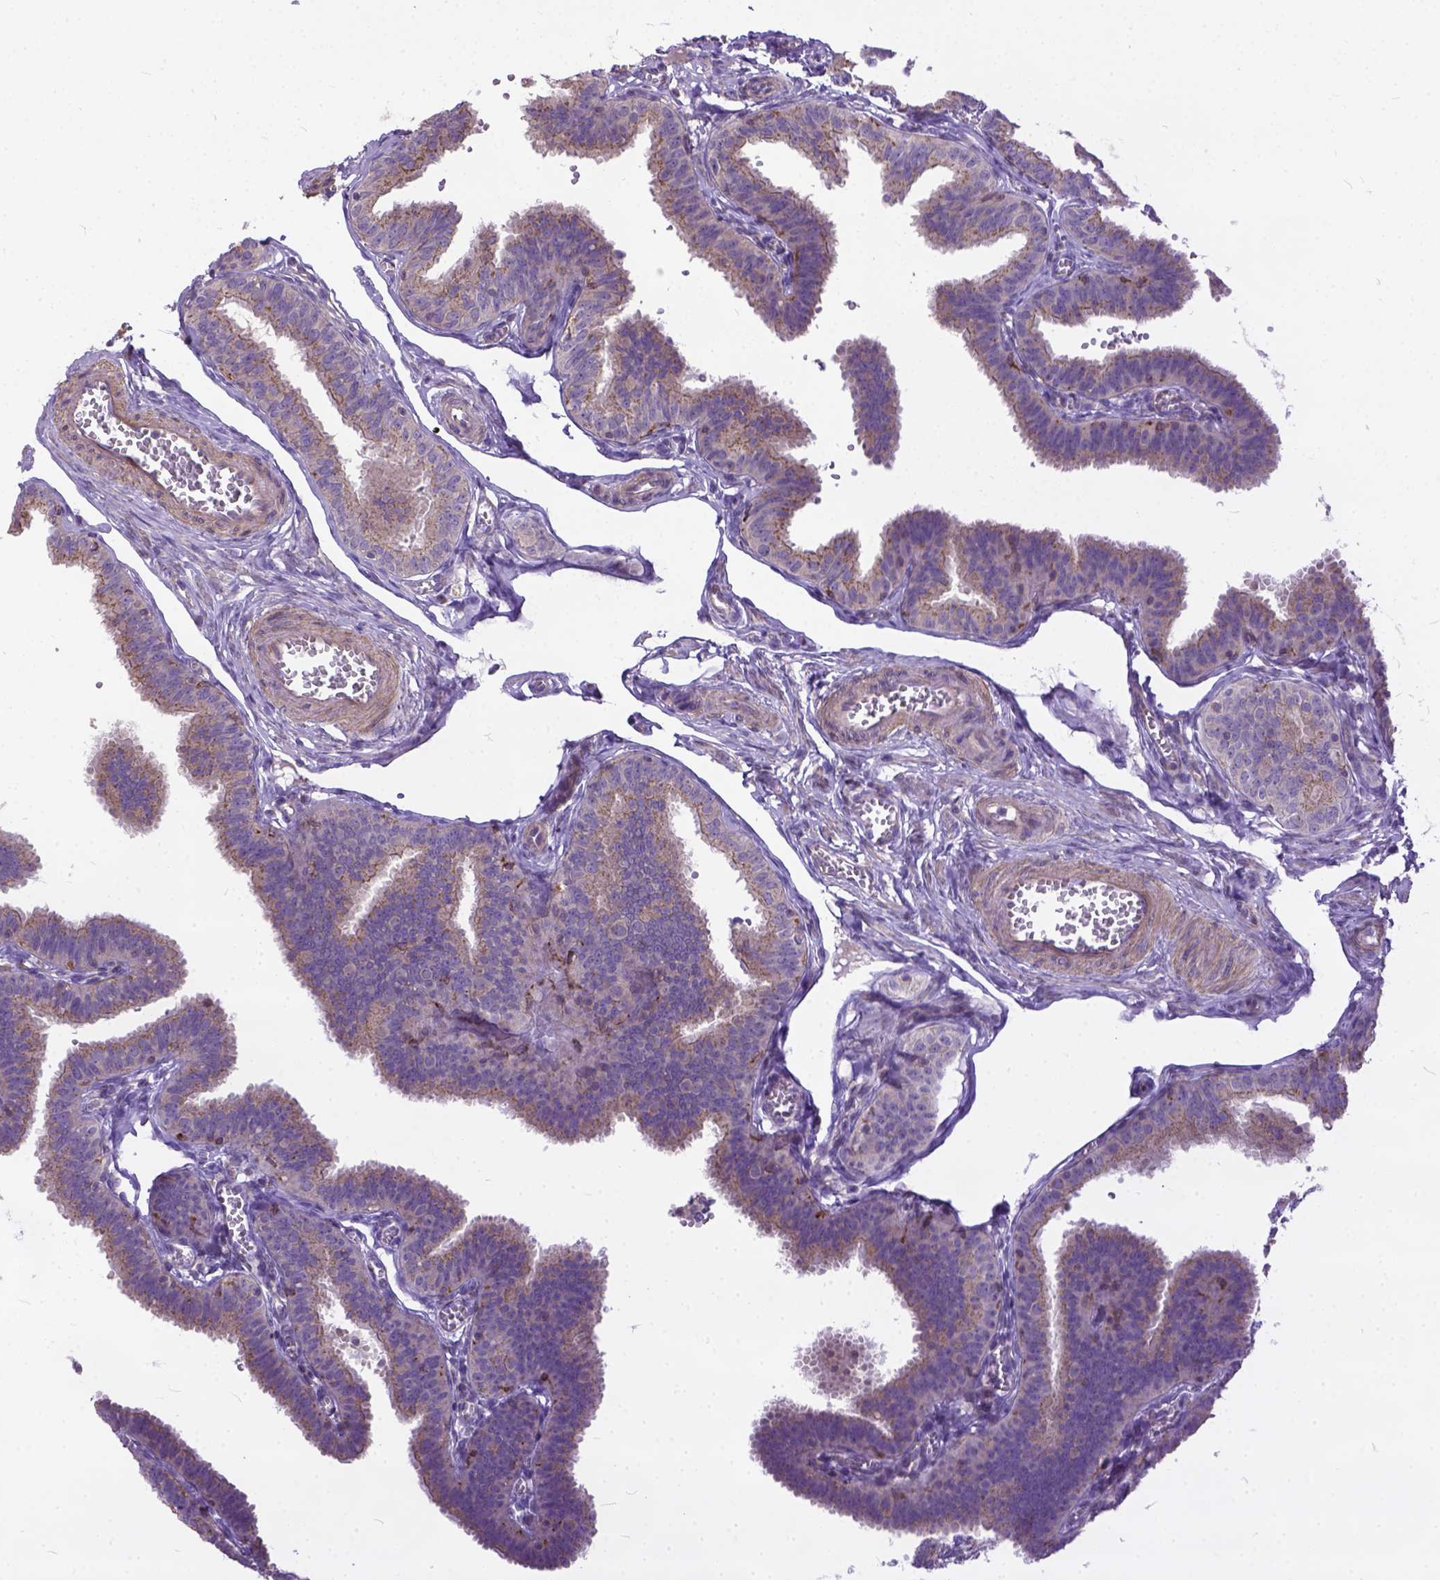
{"staining": {"intensity": "weak", "quantity": "25%-75%", "location": "cytoplasmic/membranous"}, "tissue": "fallopian tube", "cell_type": "Glandular cells", "image_type": "normal", "snomed": [{"axis": "morphology", "description": "Normal tissue, NOS"}, {"axis": "topography", "description": "Fallopian tube"}], "caption": "Fallopian tube stained with DAB (3,3'-diaminobenzidine) IHC shows low levels of weak cytoplasmic/membranous expression in about 25%-75% of glandular cells.", "gene": "BANF2", "patient": {"sex": "female", "age": 25}}